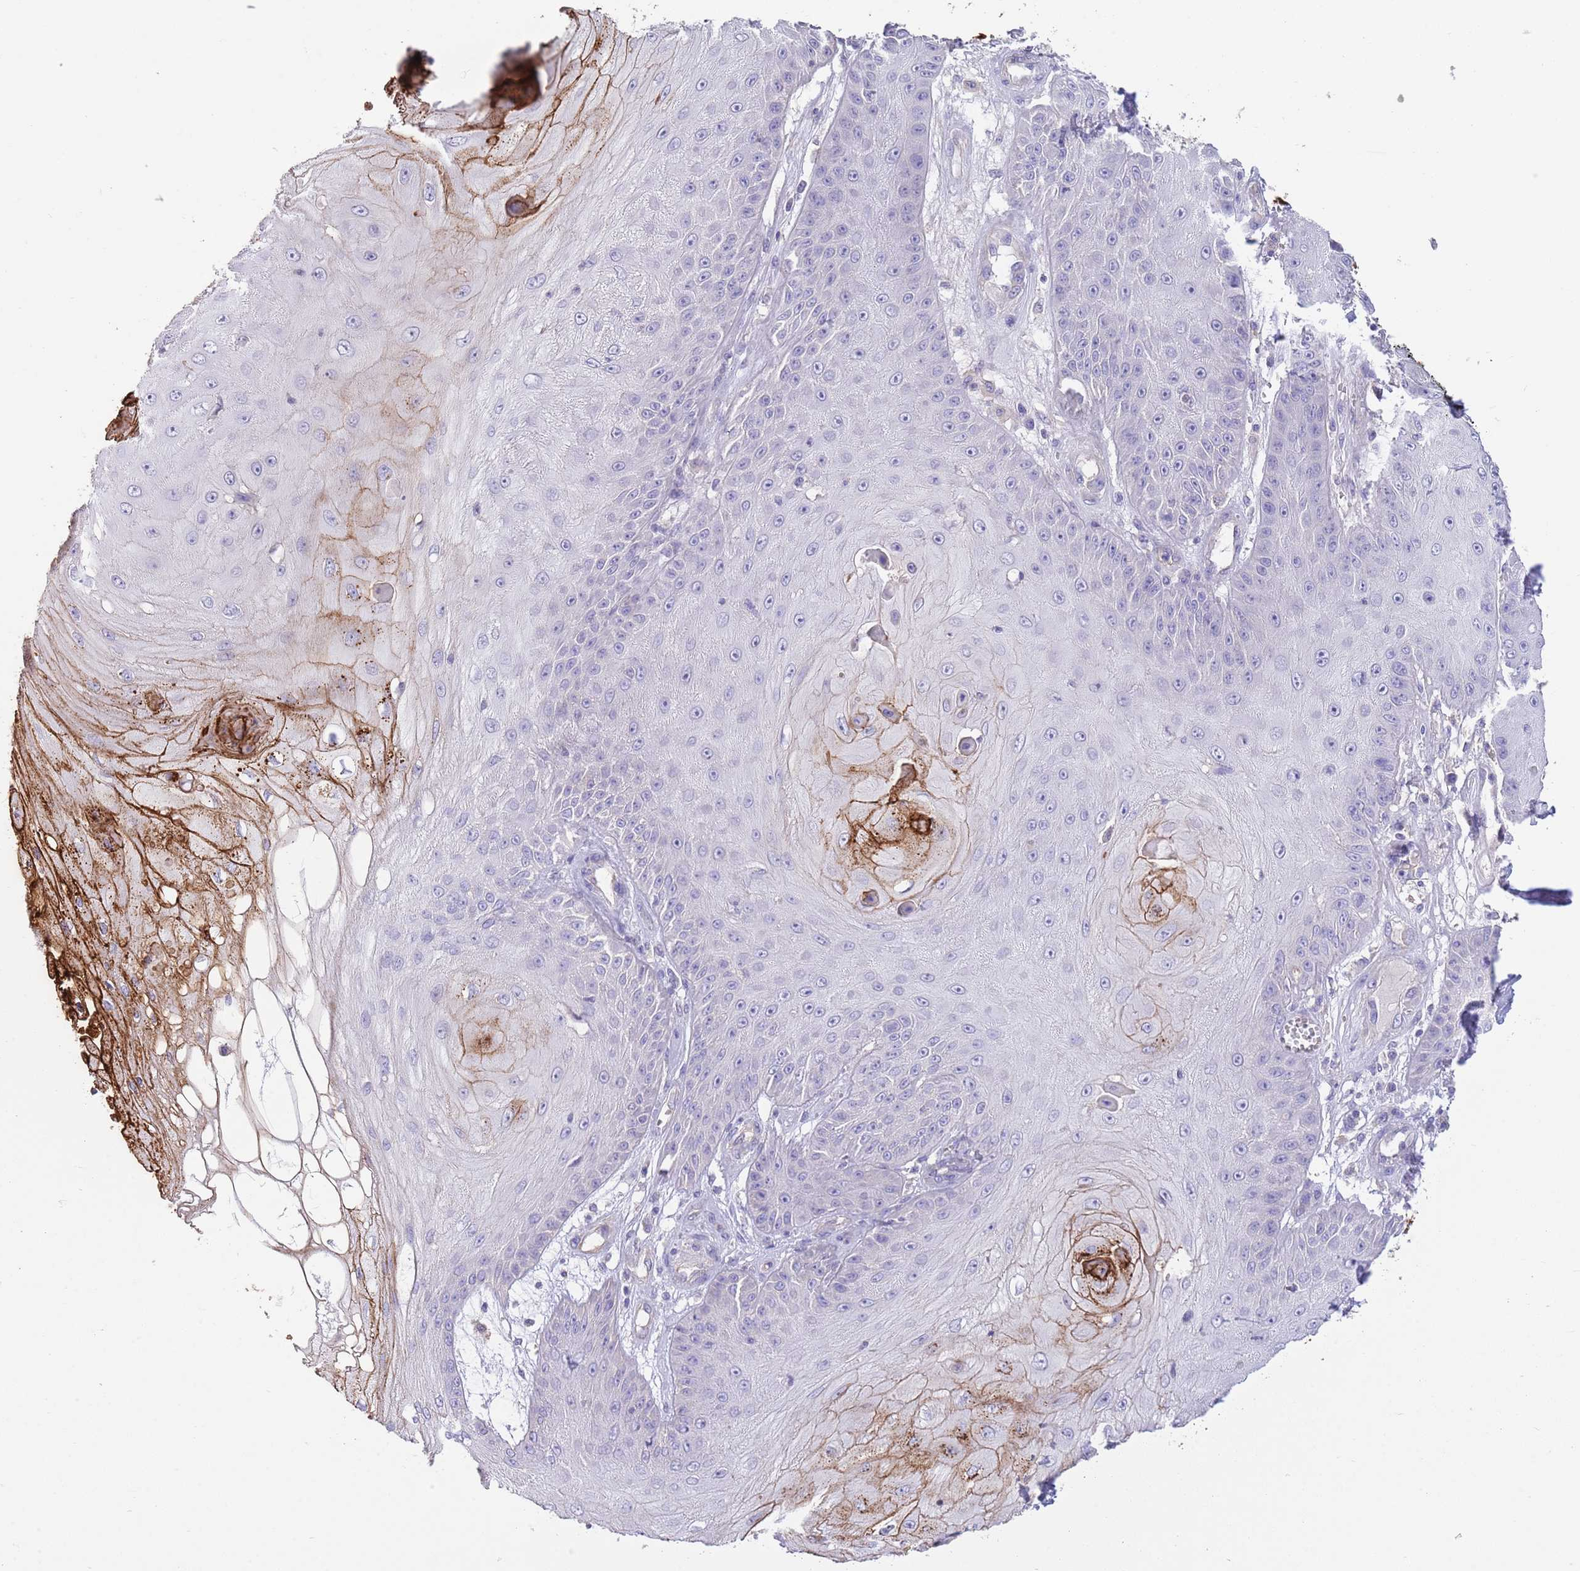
{"staining": {"intensity": "strong", "quantity": "<25%", "location": "cytoplasmic/membranous"}, "tissue": "skin cancer", "cell_type": "Tumor cells", "image_type": "cancer", "snomed": [{"axis": "morphology", "description": "Squamous cell carcinoma, NOS"}, {"axis": "topography", "description": "Skin"}], "caption": "Squamous cell carcinoma (skin) stained with immunohistochemistry (IHC) displays strong cytoplasmic/membranous positivity in approximately <25% of tumor cells.", "gene": "SFTPA1", "patient": {"sex": "male", "age": 70}}